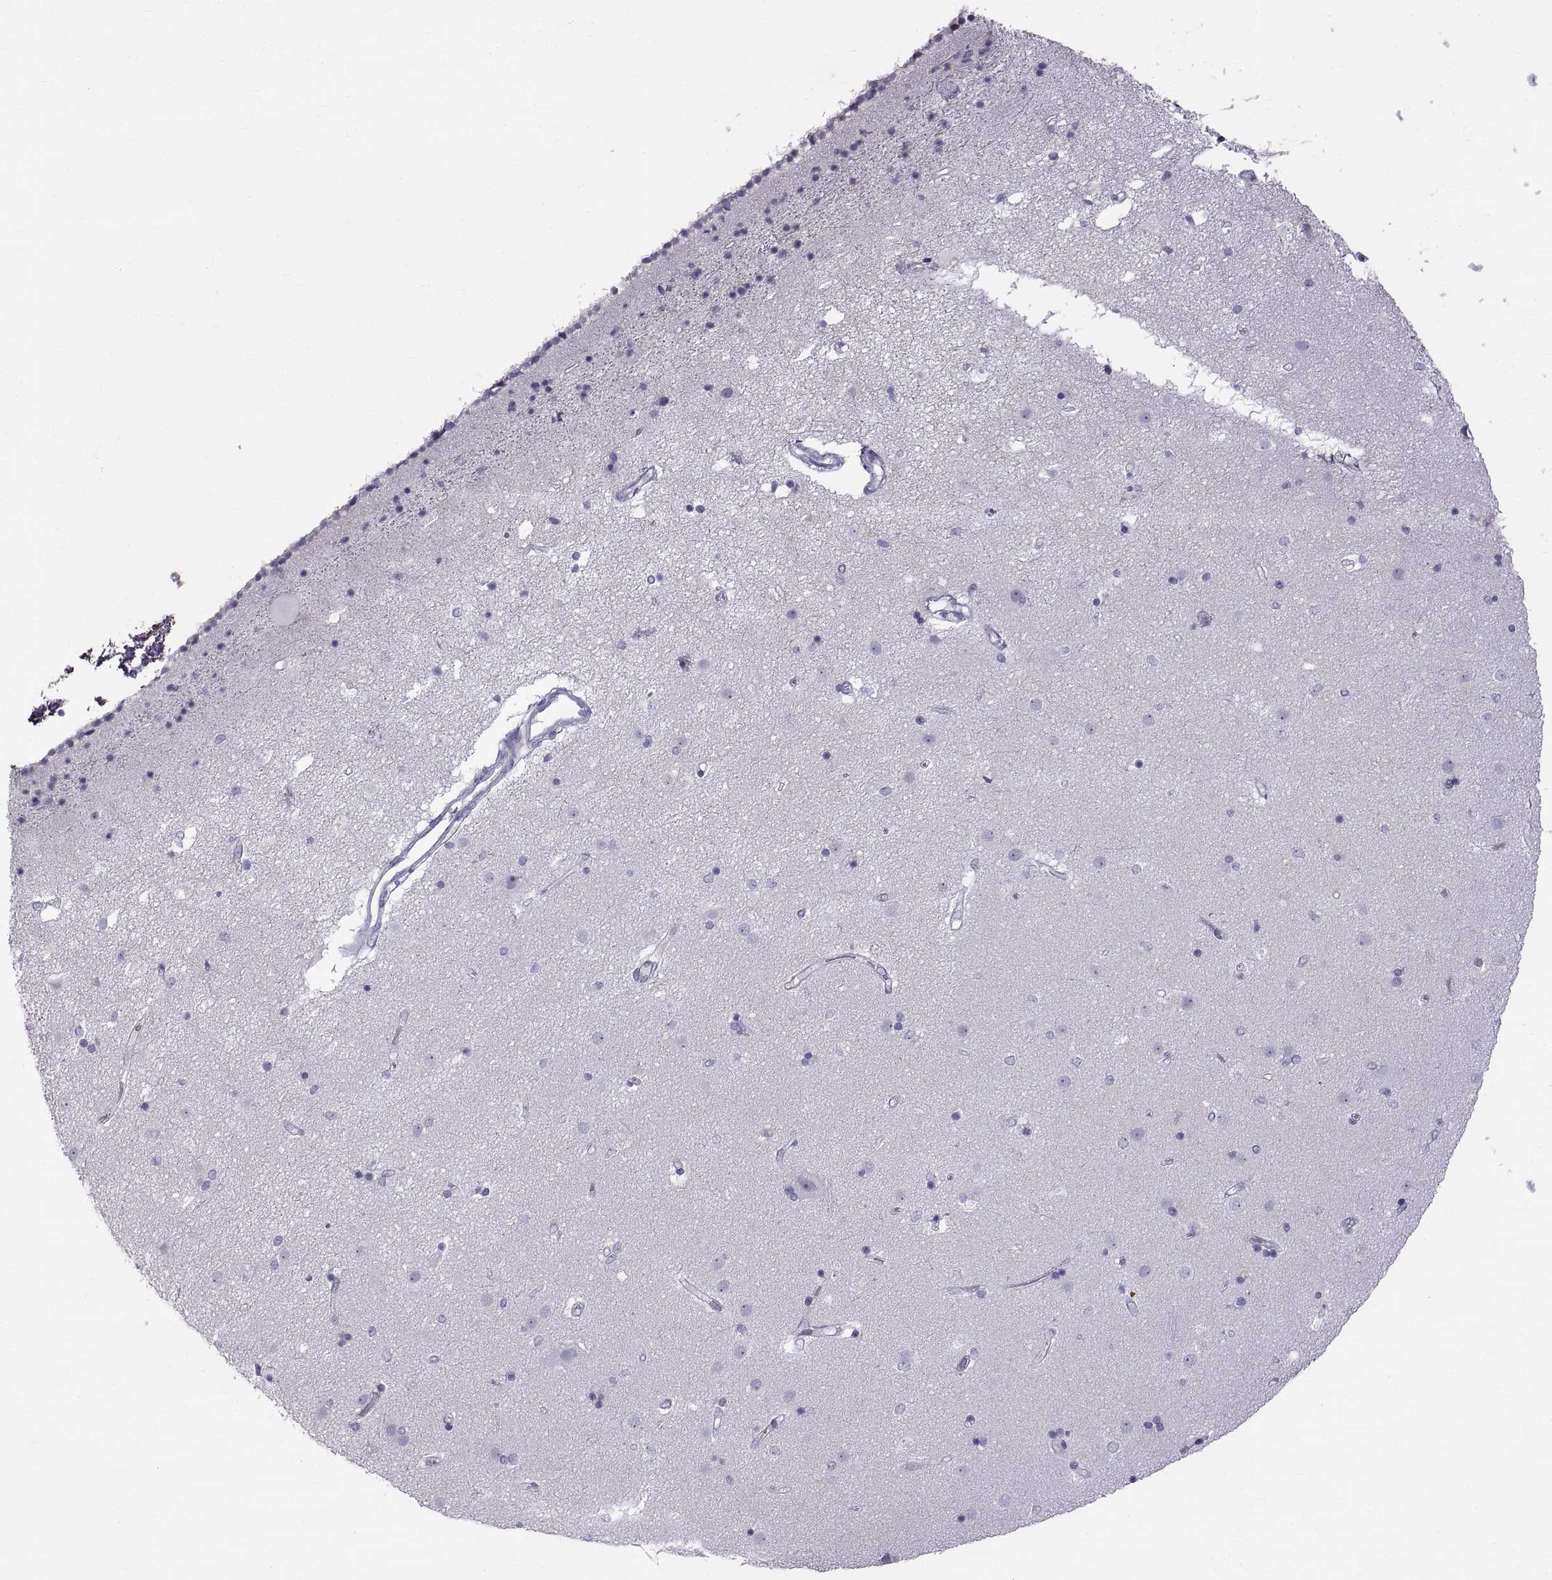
{"staining": {"intensity": "negative", "quantity": "none", "location": "none"}, "tissue": "caudate", "cell_type": "Glial cells", "image_type": "normal", "snomed": [{"axis": "morphology", "description": "Normal tissue, NOS"}, {"axis": "topography", "description": "Lateral ventricle wall"}], "caption": "Caudate stained for a protein using IHC displays no expression glial cells.", "gene": "WFDC8", "patient": {"sex": "female", "age": 71}}